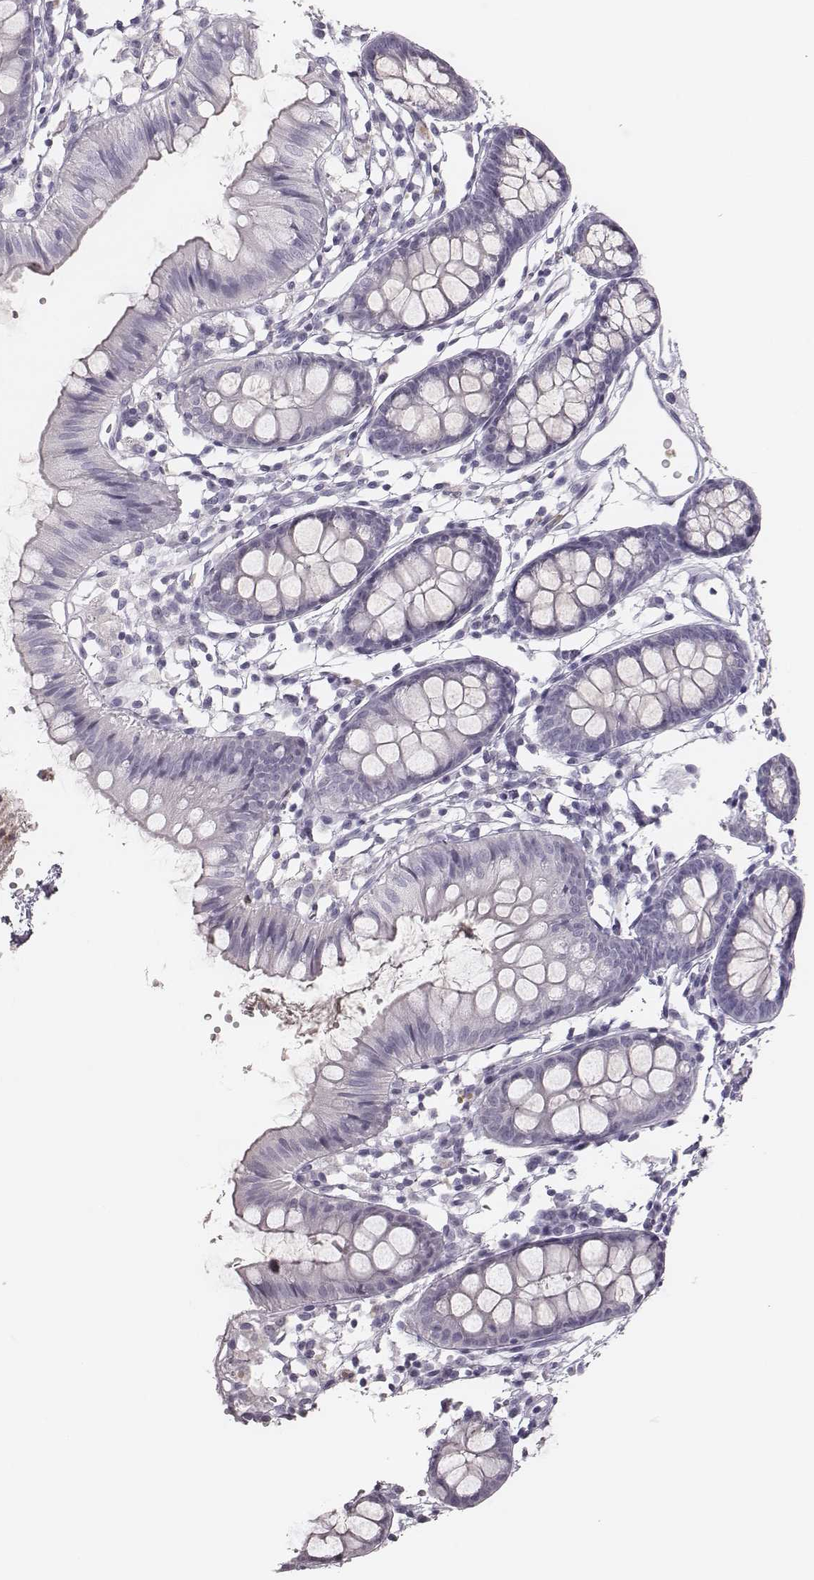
{"staining": {"intensity": "negative", "quantity": "none", "location": "none"}, "tissue": "colon", "cell_type": "Endothelial cells", "image_type": "normal", "snomed": [{"axis": "morphology", "description": "Normal tissue, NOS"}, {"axis": "topography", "description": "Colon"}], "caption": "Immunohistochemical staining of normal colon demonstrates no significant positivity in endothelial cells. Brightfield microscopy of IHC stained with DAB (3,3'-diaminobenzidine) (brown) and hematoxylin (blue), captured at high magnification.", "gene": "ELANE", "patient": {"sex": "female", "age": 84}}